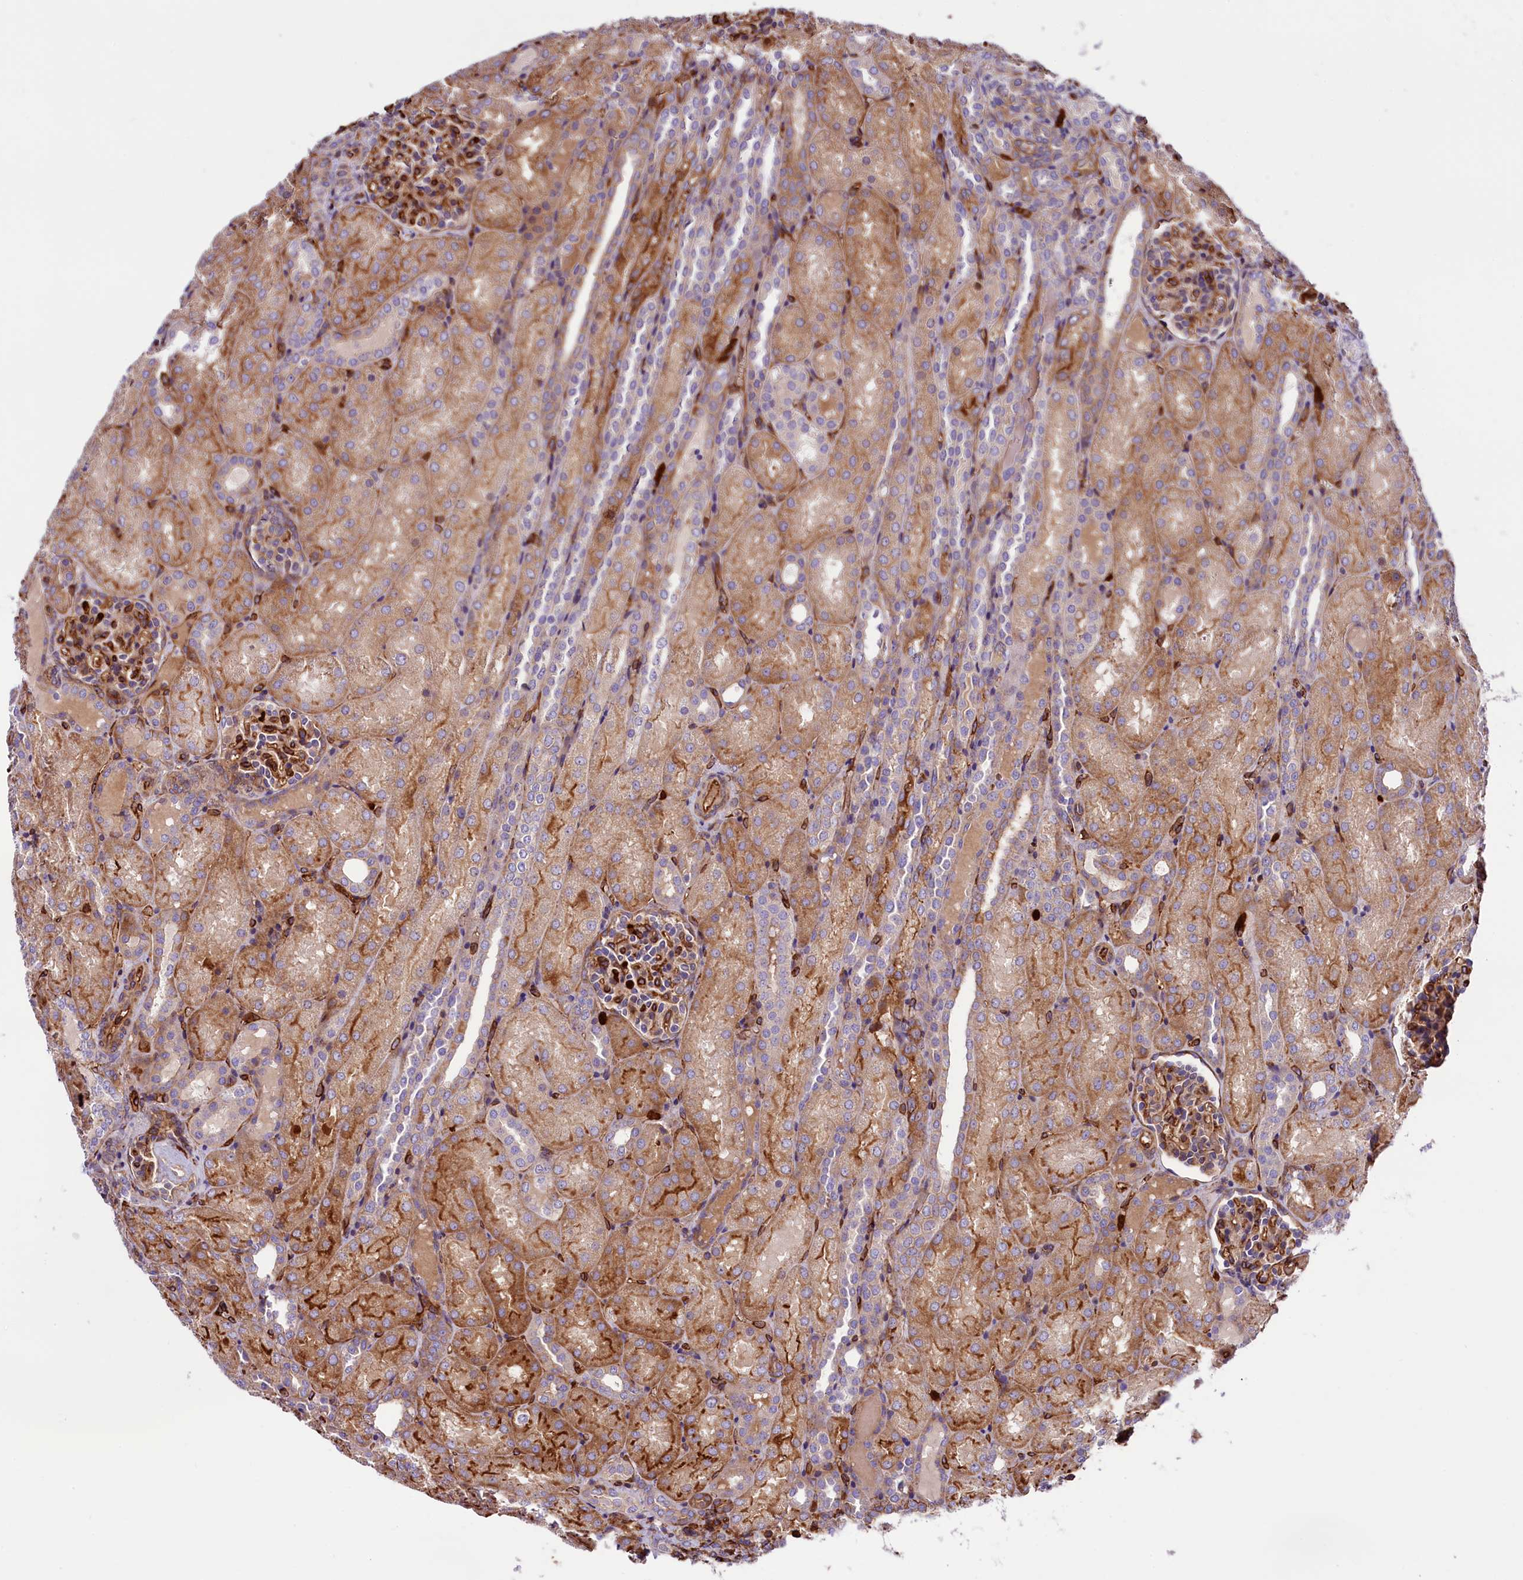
{"staining": {"intensity": "weak", "quantity": ">75%", "location": "cytoplasmic/membranous"}, "tissue": "kidney", "cell_type": "Cells in glomeruli", "image_type": "normal", "snomed": [{"axis": "morphology", "description": "Normal tissue, NOS"}, {"axis": "topography", "description": "Kidney"}], "caption": "Approximately >75% of cells in glomeruli in normal human kidney reveal weak cytoplasmic/membranous protein expression as visualized by brown immunohistochemical staining.", "gene": "CD99L2", "patient": {"sex": "male", "age": 1}}